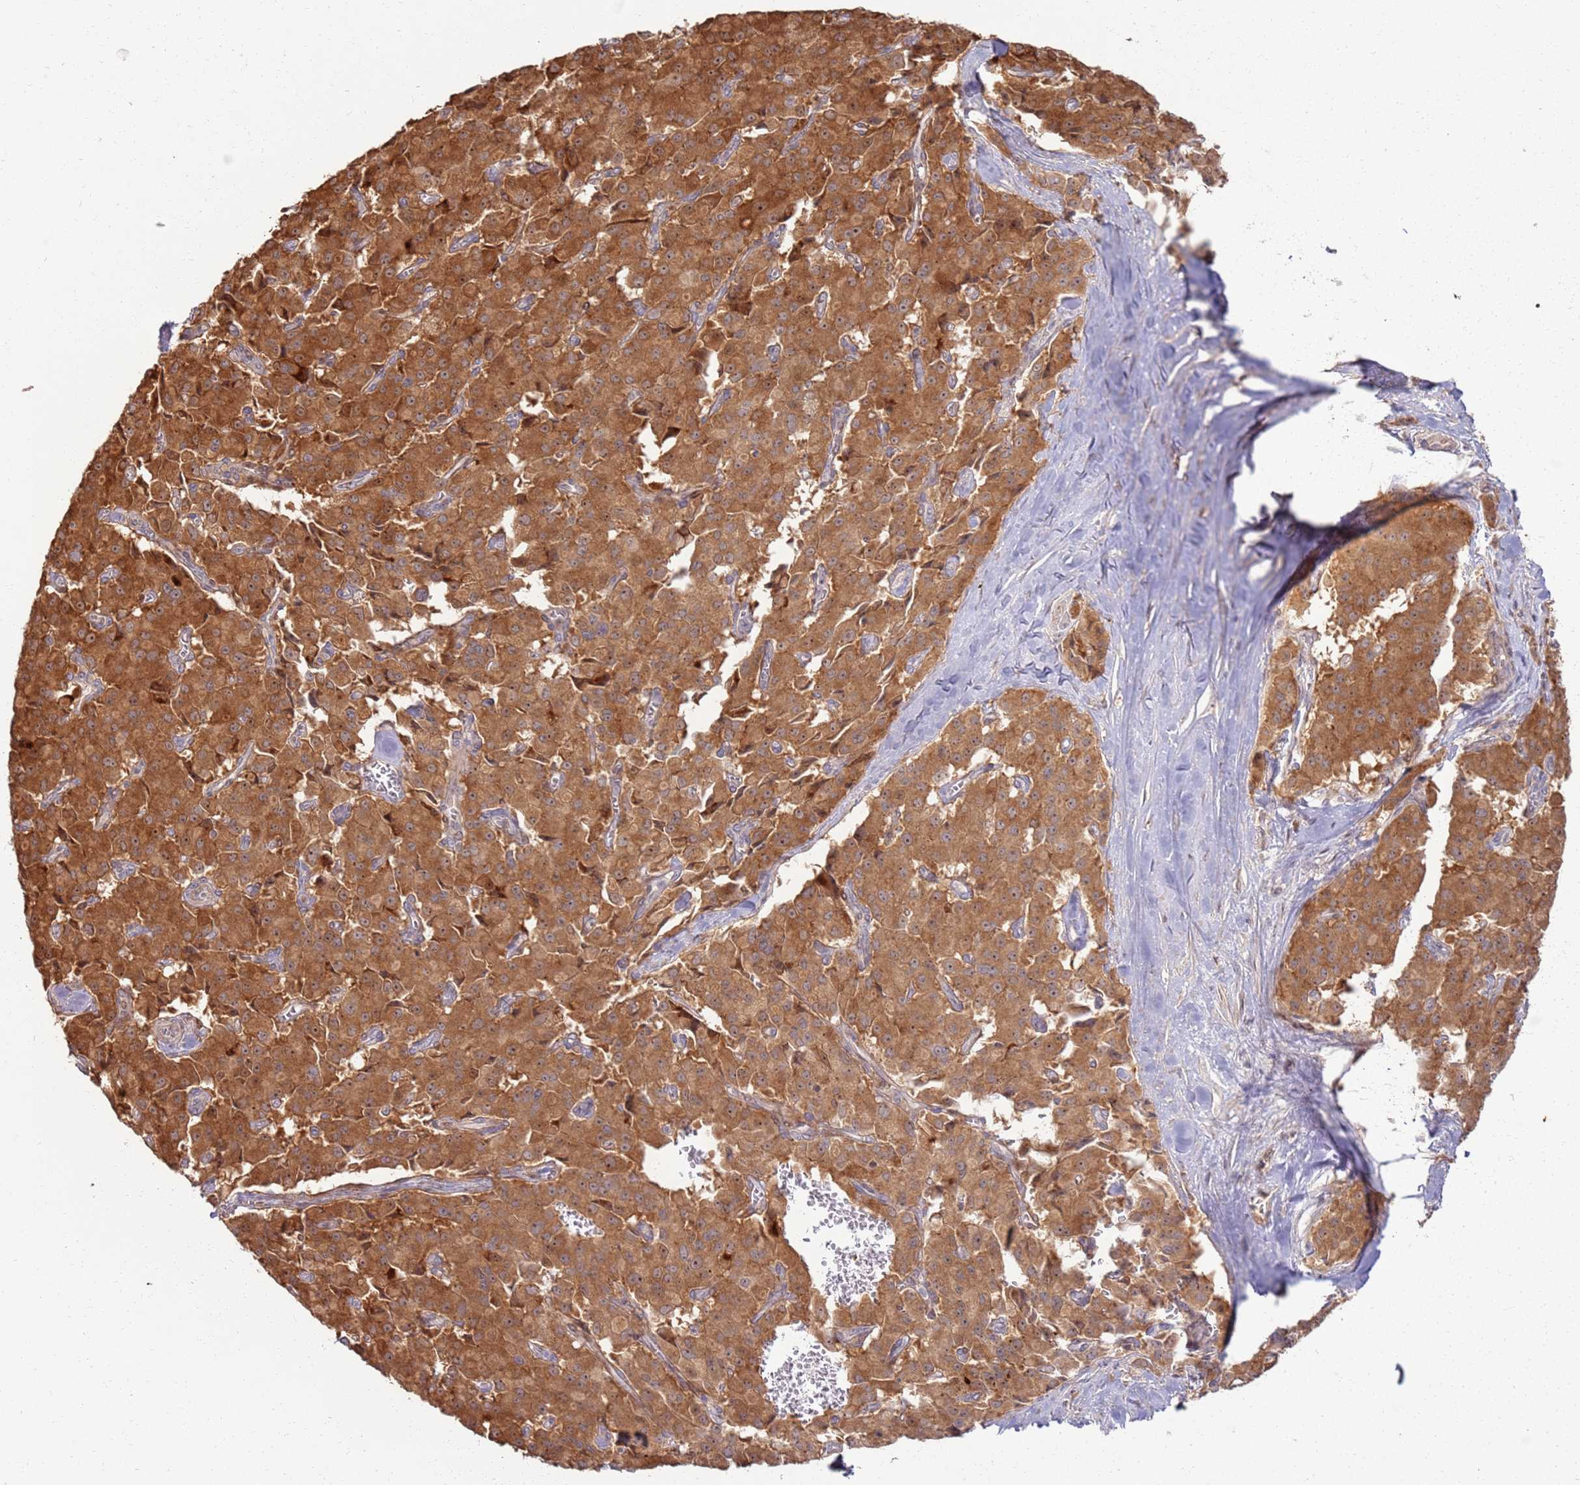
{"staining": {"intensity": "strong", "quantity": ">75%", "location": "cytoplasmic/membranous,nuclear"}, "tissue": "pancreatic cancer", "cell_type": "Tumor cells", "image_type": "cancer", "snomed": [{"axis": "morphology", "description": "Adenocarcinoma, NOS"}, {"axis": "topography", "description": "Pancreas"}], "caption": "Immunohistochemistry (IHC) of human pancreatic cancer (adenocarcinoma) displays high levels of strong cytoplasmic/membranous and nuclear staining in approximately >75% of tumor cells. Nuclei are stained in blue.", "gene": "CNPY1", "patient": {"sex": "male", "age": 65}}